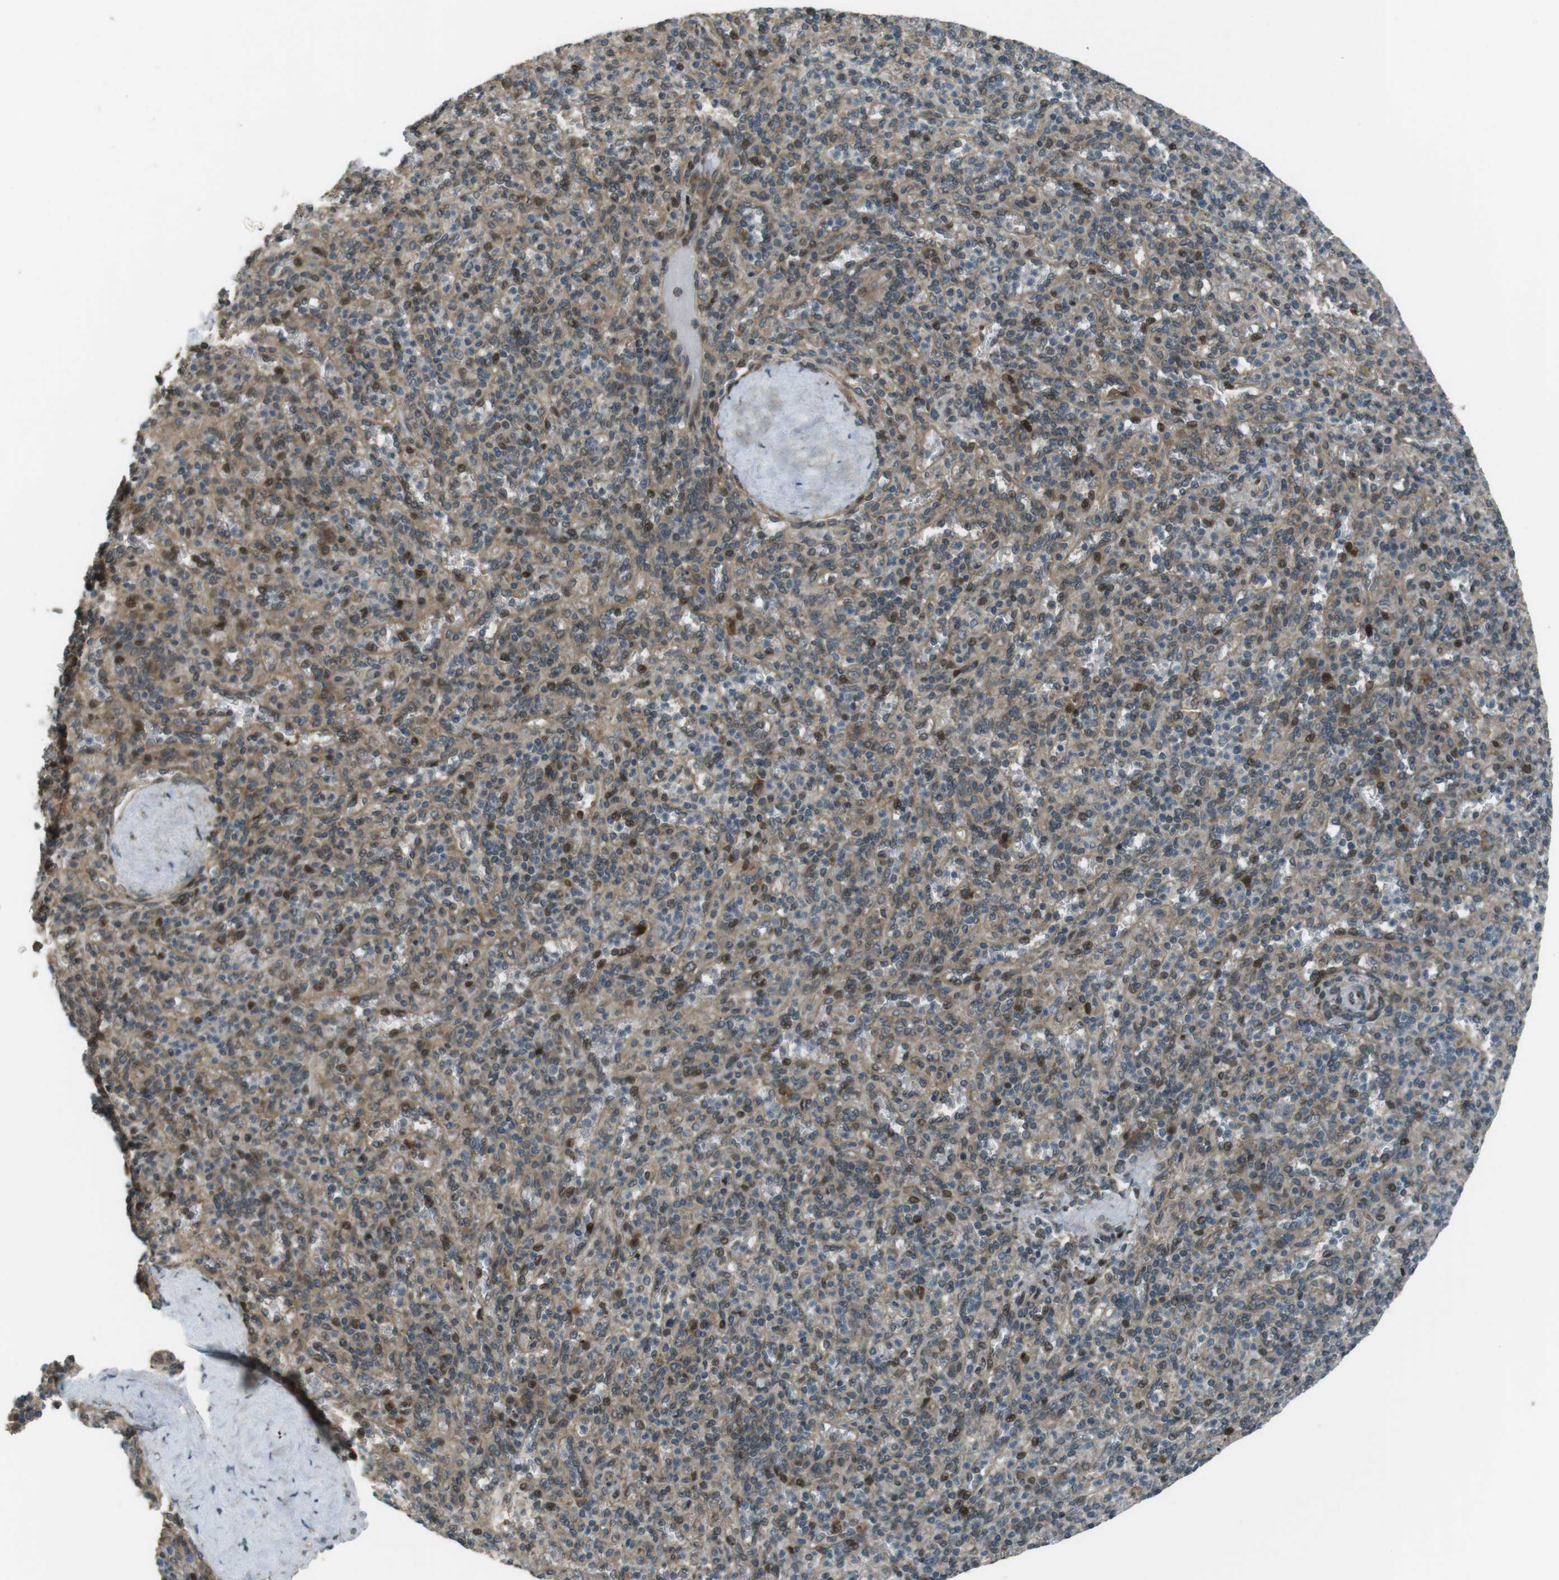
{"staining": {"intensity": "moderate", "quantity": "<25%", "location": "cytoplasmic/membranous,nuclear"}, "tissue": "spleen", "cell_type": "Cells in red pulp", "image_type": "normal", "snomed": [{"axis": "morphology", "description": "Normal tissue, NOS"}, {"axis": "topography", "description": "Spleen"}], "caption": "This image reveals unremarkable spleen stained with immunohistochemistry (IHC) to label a protein in brown. The cytoplasmic/membranous,nuclear of cells in red pulp show moderate positivity for the protein. Nuclei are counter-stained blue.", "gene": "ZNF330", "patient": {"sex": "male", "age": 36}}